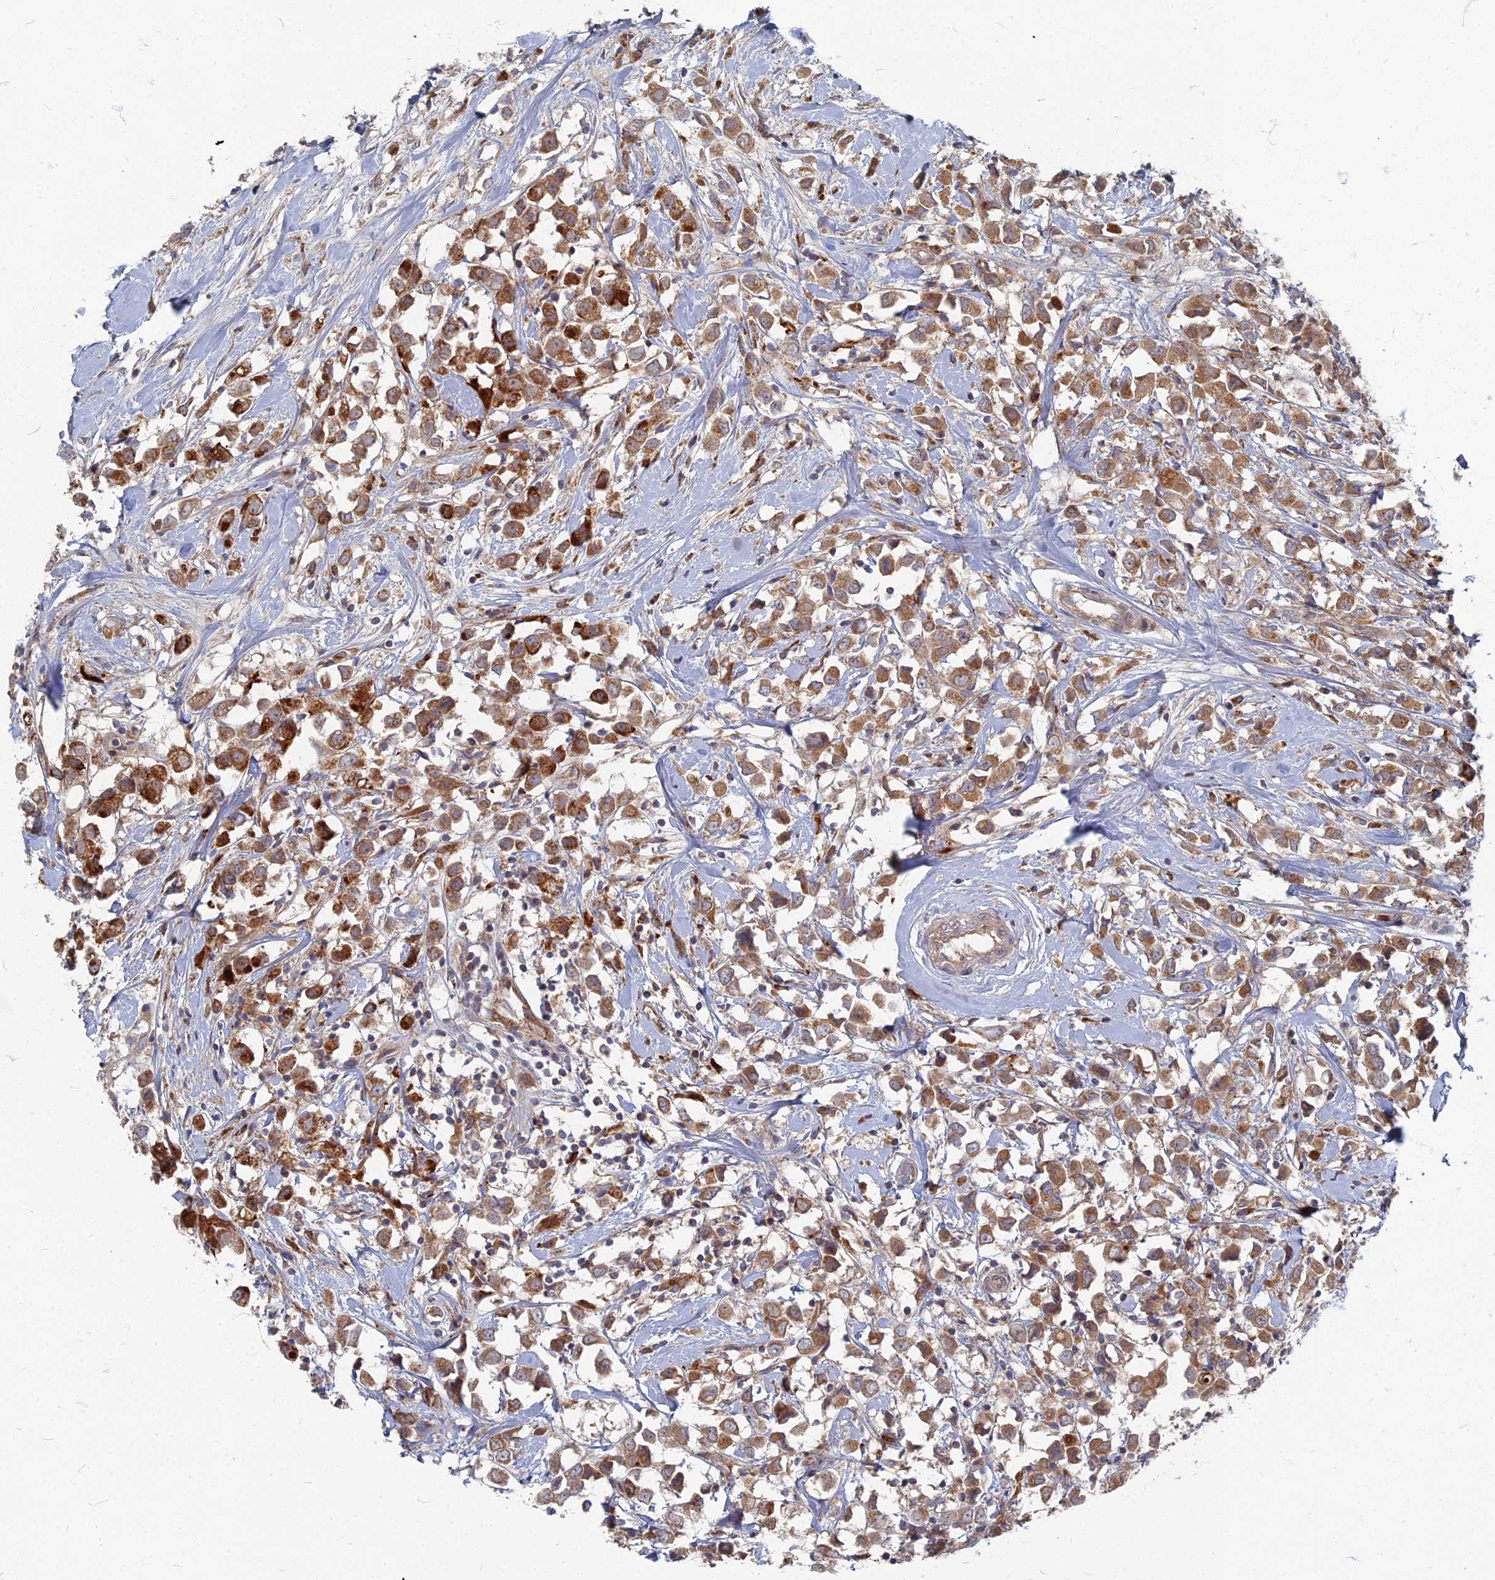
{"staining": {"intensity": "strong", "quantity": ">75%", "location": "cytoplasmic/membranous"}, "tissue": "breast cancer", "cell_type": "Tumor cells", "image_type": "cancer", "snomed": [{"axis": "morphology", "description": "Duct carcinoma"}, {"axis": "topography", "description": "Breast"}], "caption": "Immunohistochemical staining of human breast invasive ductal carcinoma shows strong cytoplasmic/membranous protein positivity in about >75% of tumor cells. The staining was performed using DAB, with brown indicating positive protein expression. Nuclei are stained blue with hematoxylin.", "gene": "PPCDC", "patient": {"sex": "female", "age": 61}}